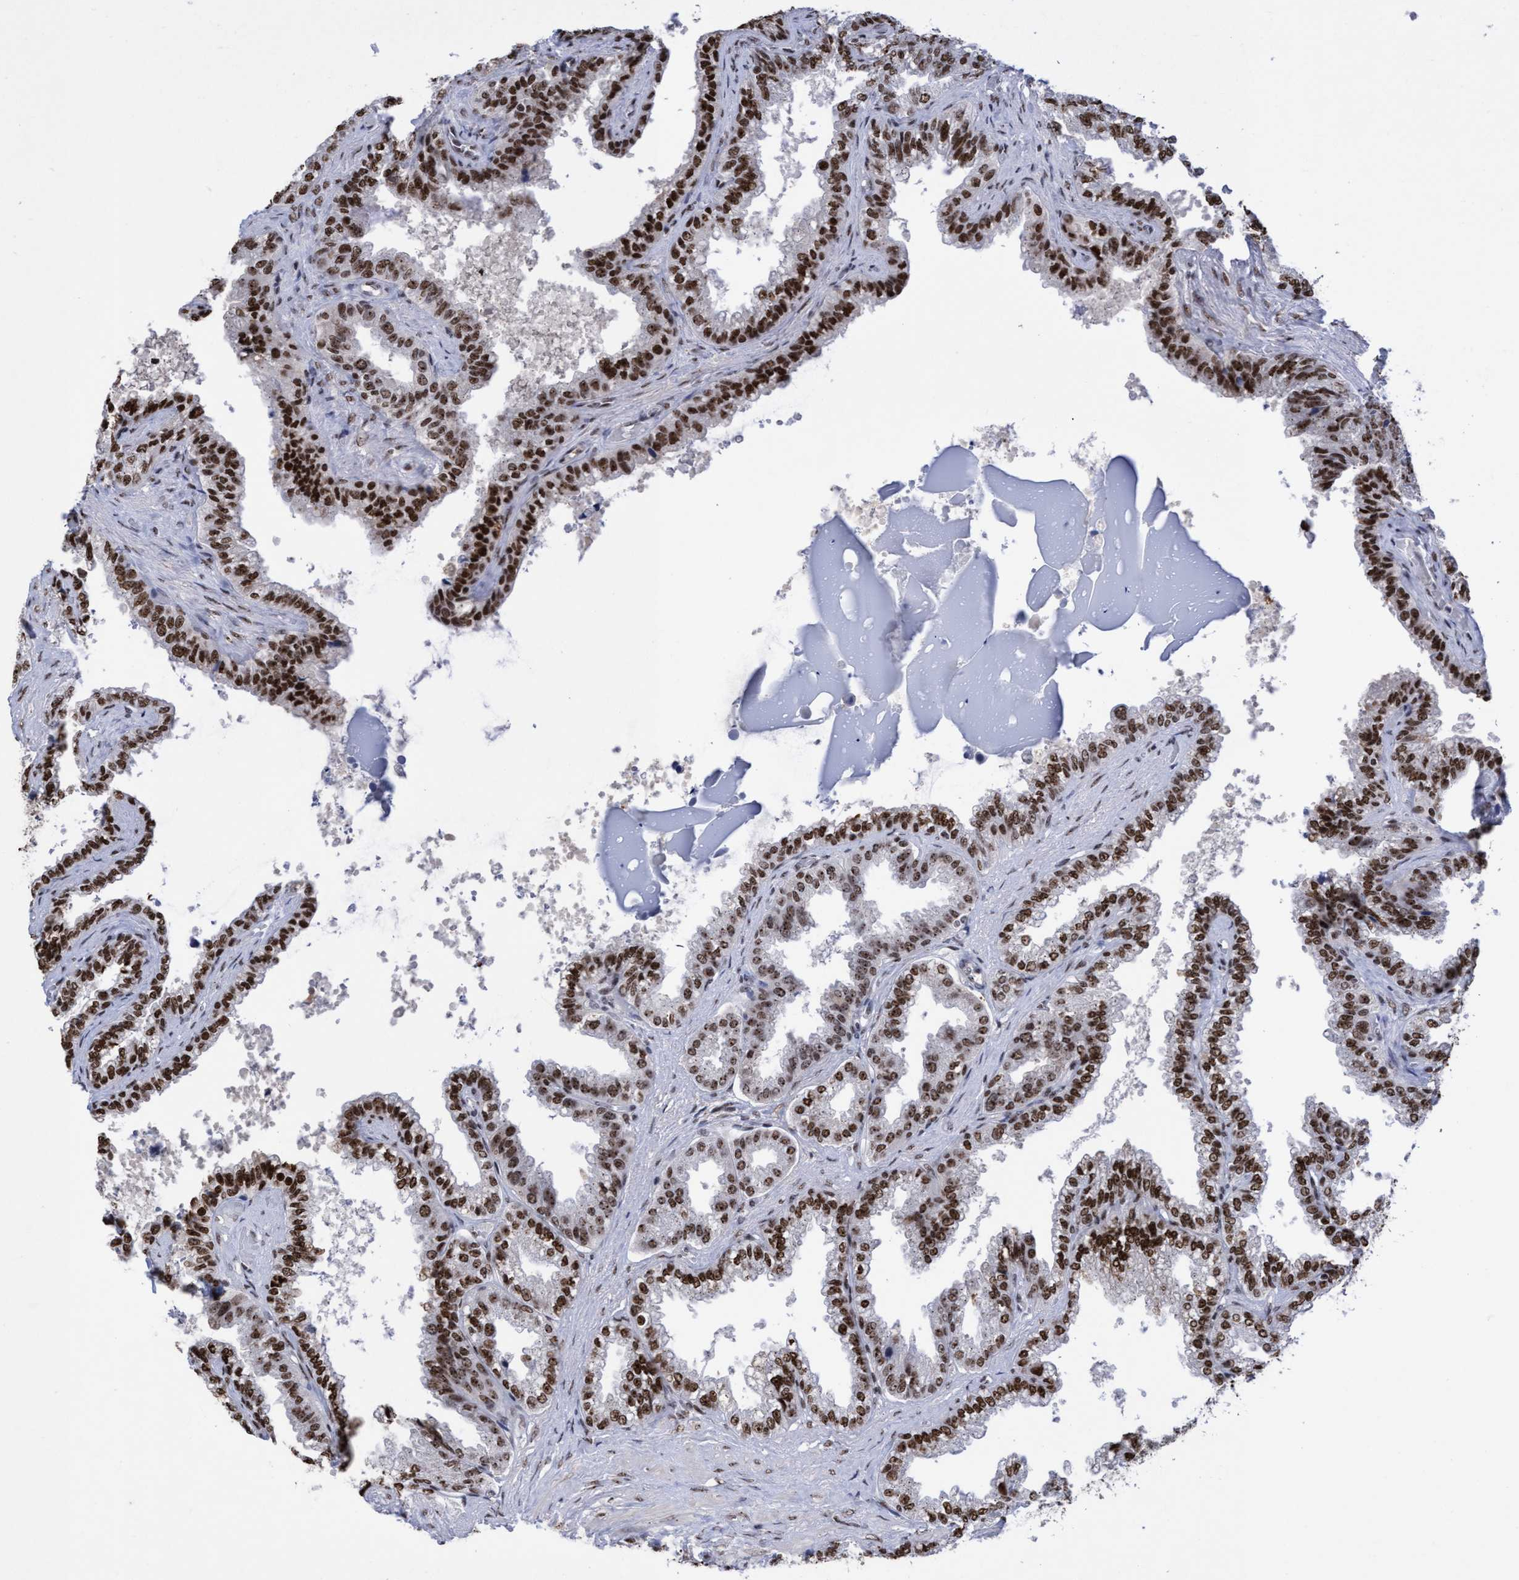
{"staining": {"intensity": "strong", "quantity": ">75%", "location": "nuclear"}, "tissue": "seminal vesicle", "cell_type": "Glandular cells", "image_type": "normal", "snomed": [{"axis": "morphology", "description": "Normal tissue, NOS"}, {"axis": "topography", "description": "Seminal veicle"}], "caption": "Benign seminal vesicle exhibits strong nuclear staining in approximately >75% of glandular cells.", "gene": "EFCAB10", "patient": {"sex": "male", "age": 46}}